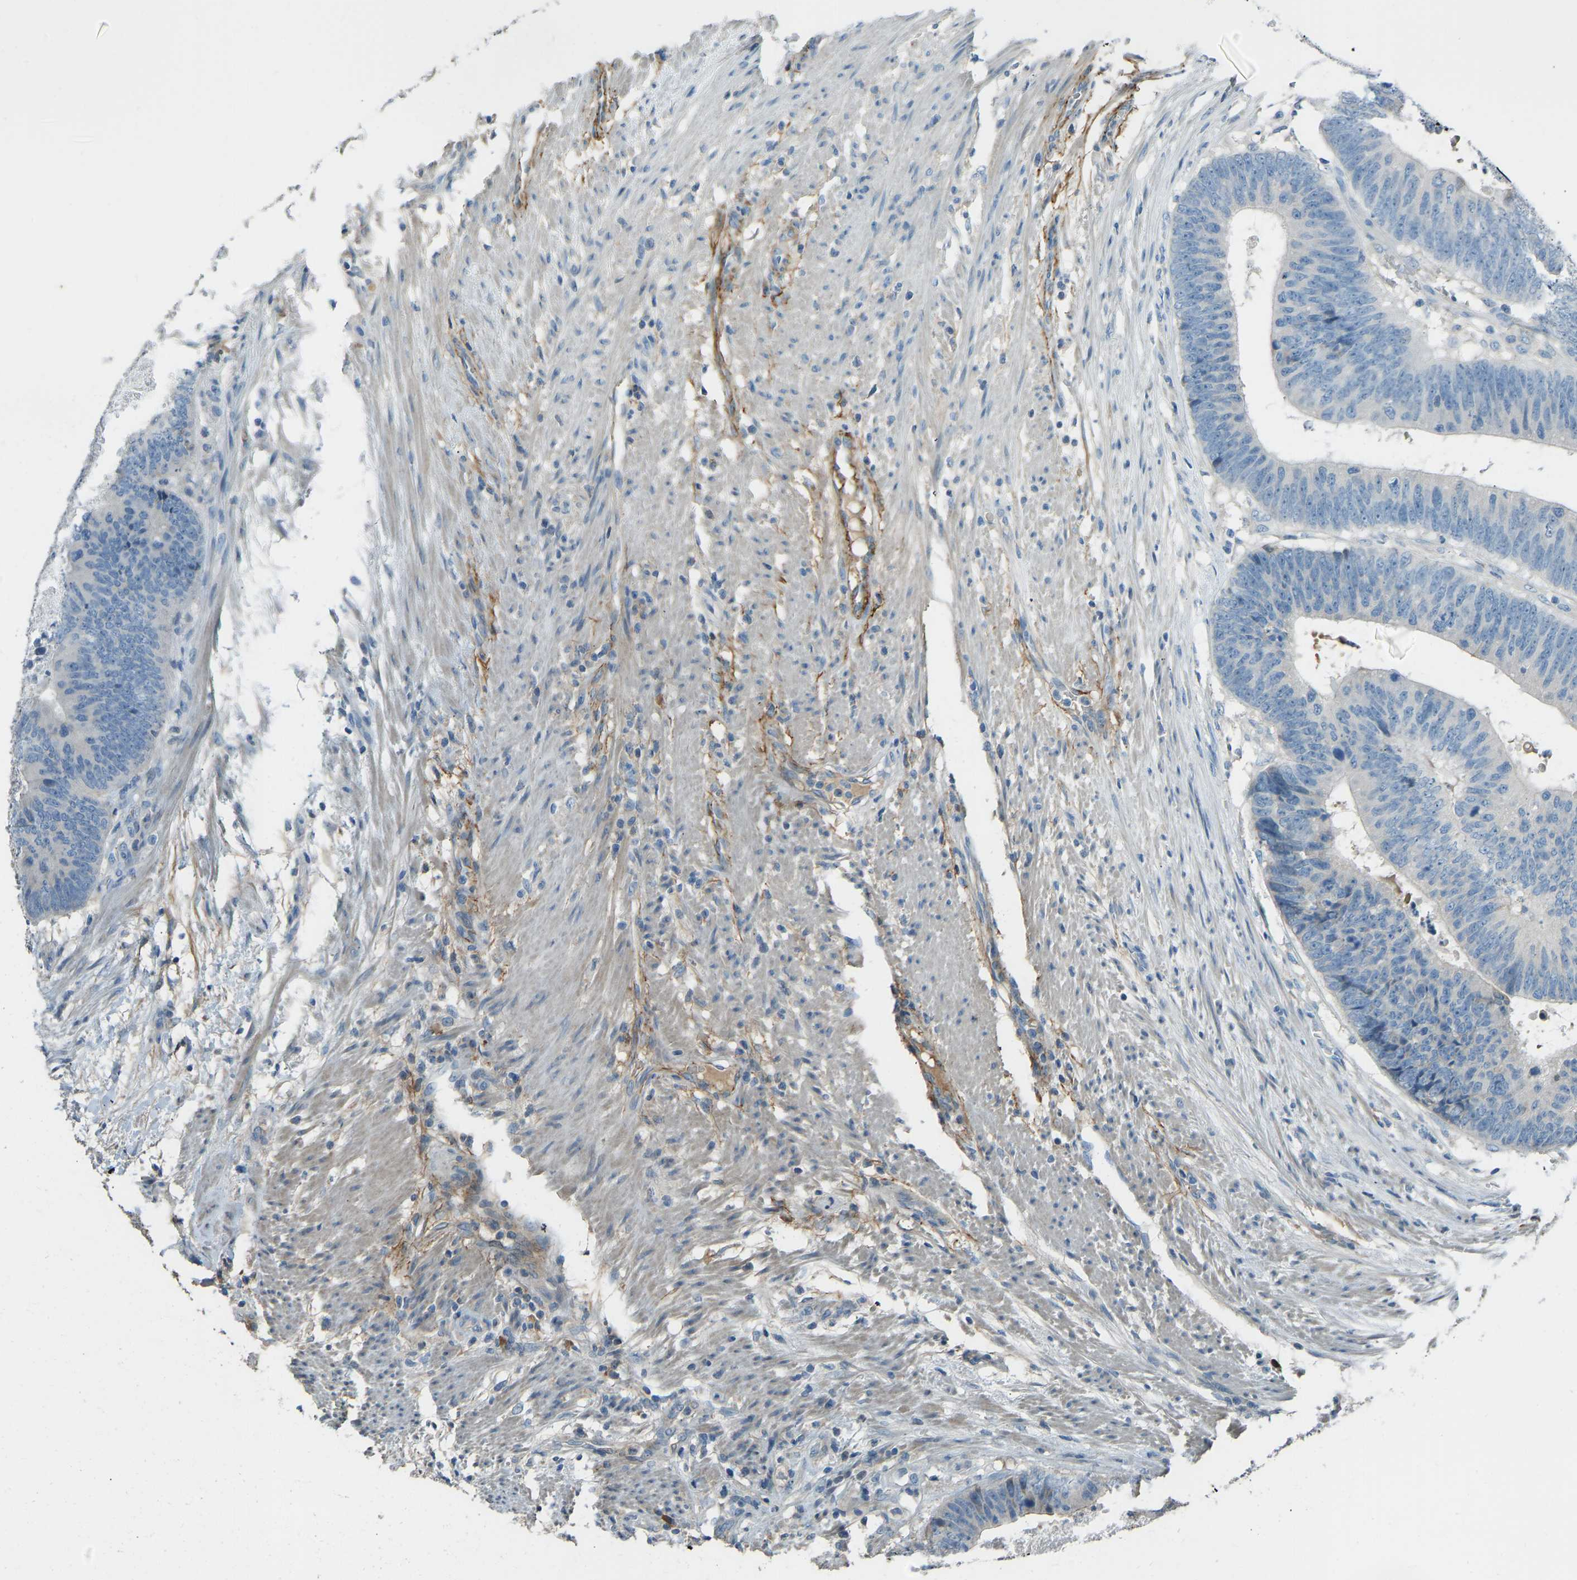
{"staining": {"intensity": "negative", "quantity": "none", "location": "none"}, "tissue": "colorectal cancer", "cell_type": "Tumor cells", "image_type": "cancer", "snomed": [{"axis": "morphology", "description": "Adenocarcinoma, NOS"}, {"axis": "topography", "description": "Colon"}], "caption": "IHC micrograph of human colorectal cancer stained for a protein (brown), which demonstrates no staining in tumor cells.", "gene": "FBLN2", "patient": {"sex": "male", "age": 56}}